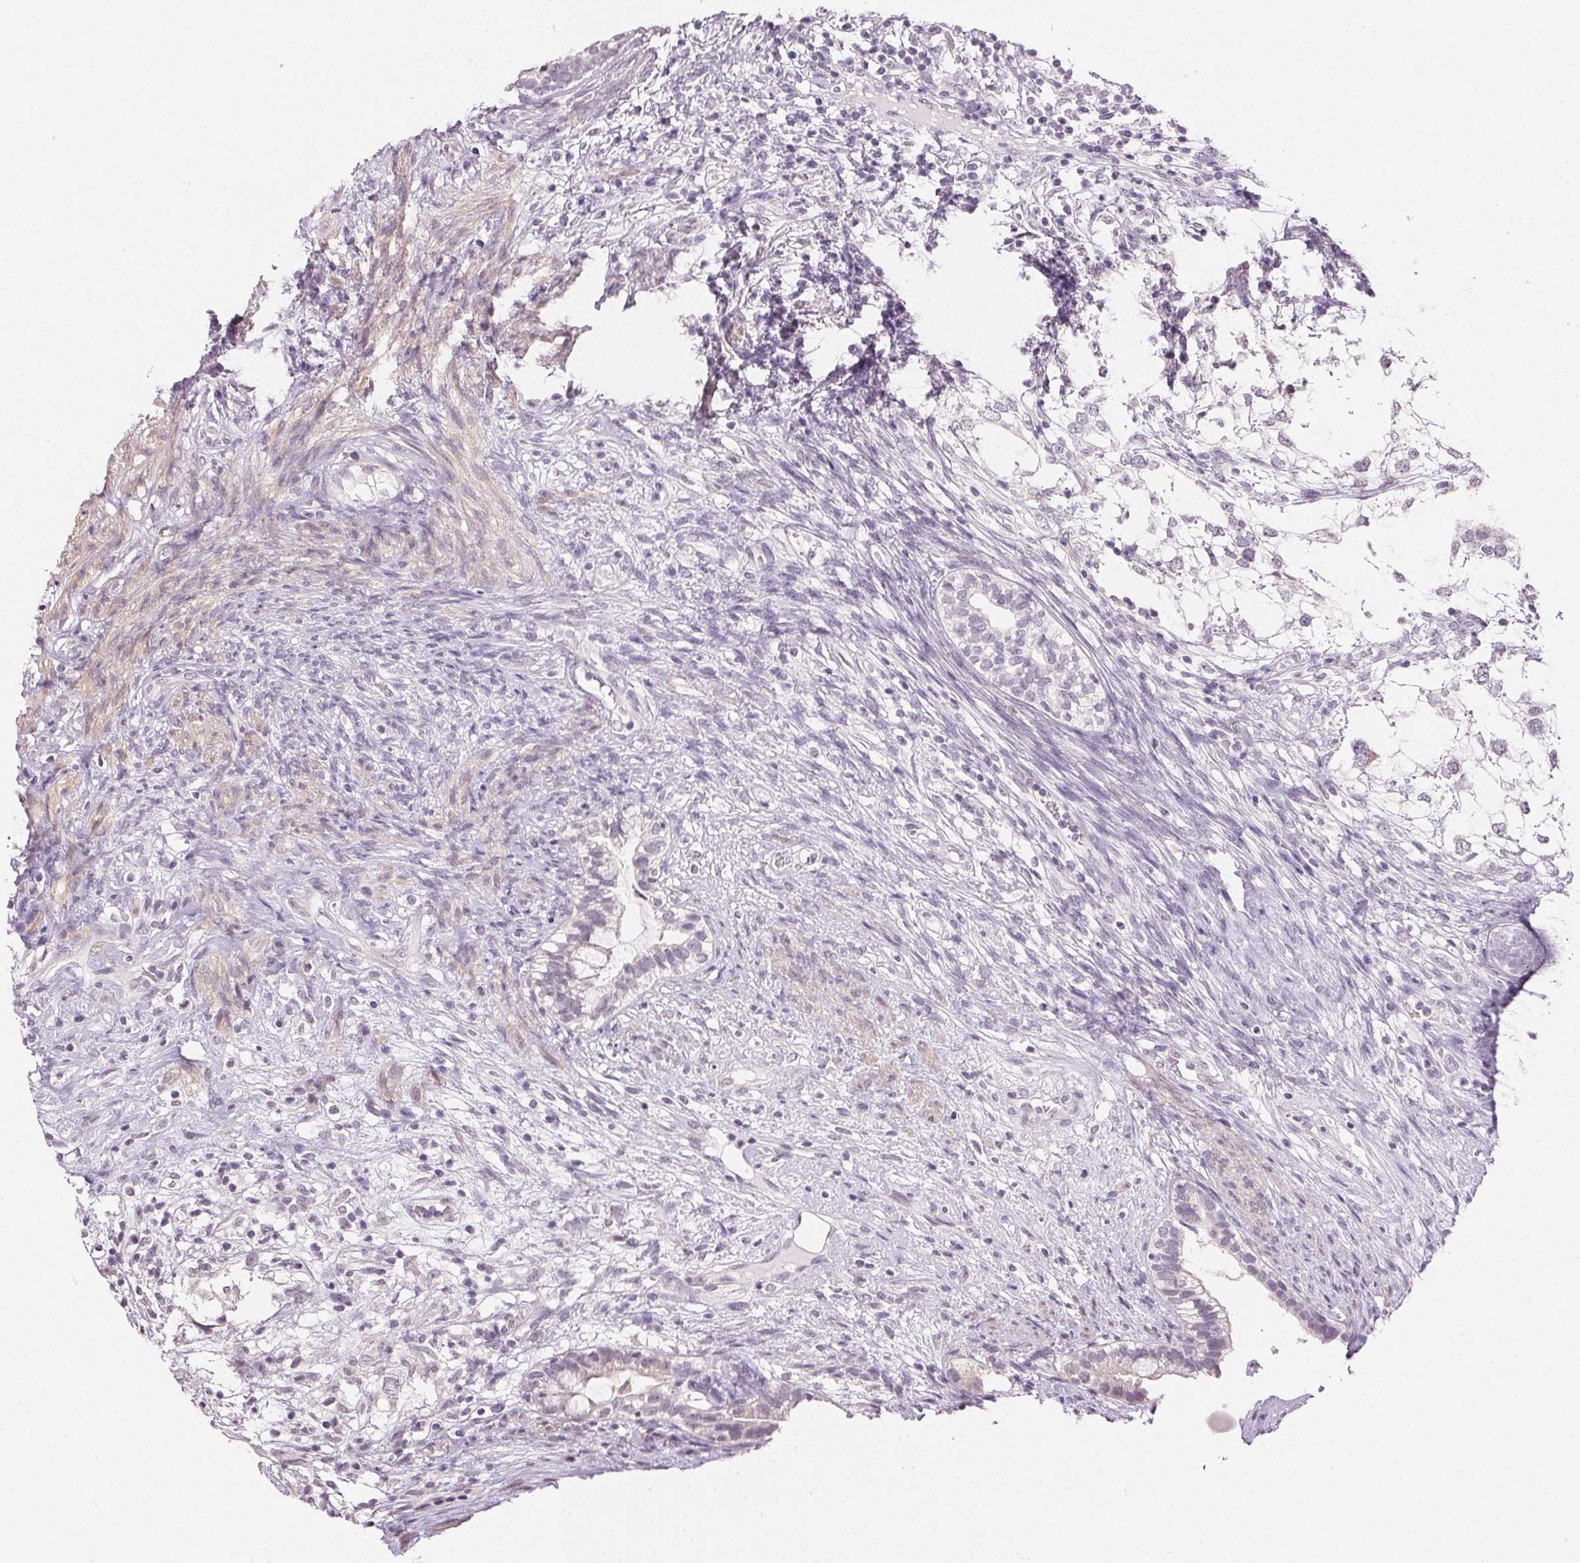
{"staining": {"intensity": "negative", "quantity": "none", "location": "none"}, "tissue": "testis cancer", "cell_type": "Tumor cells", "image_type": "cancer", "snomed": [{"axis": "morphology", "description": "Seminoma, NOS"}, {"axis": "morphology", "description": "Carcinoma, Embryonal, NOS"}, {"axis": "topography", "description": "Testis"}], "caption": "A high-resolution photomicrograph shows IHC staining of embryonal carcinoma (testis), which shows no significant expression in tumor cells.", "gene": "TMEM174", "patient": {"sex": "male", "age": 41}}